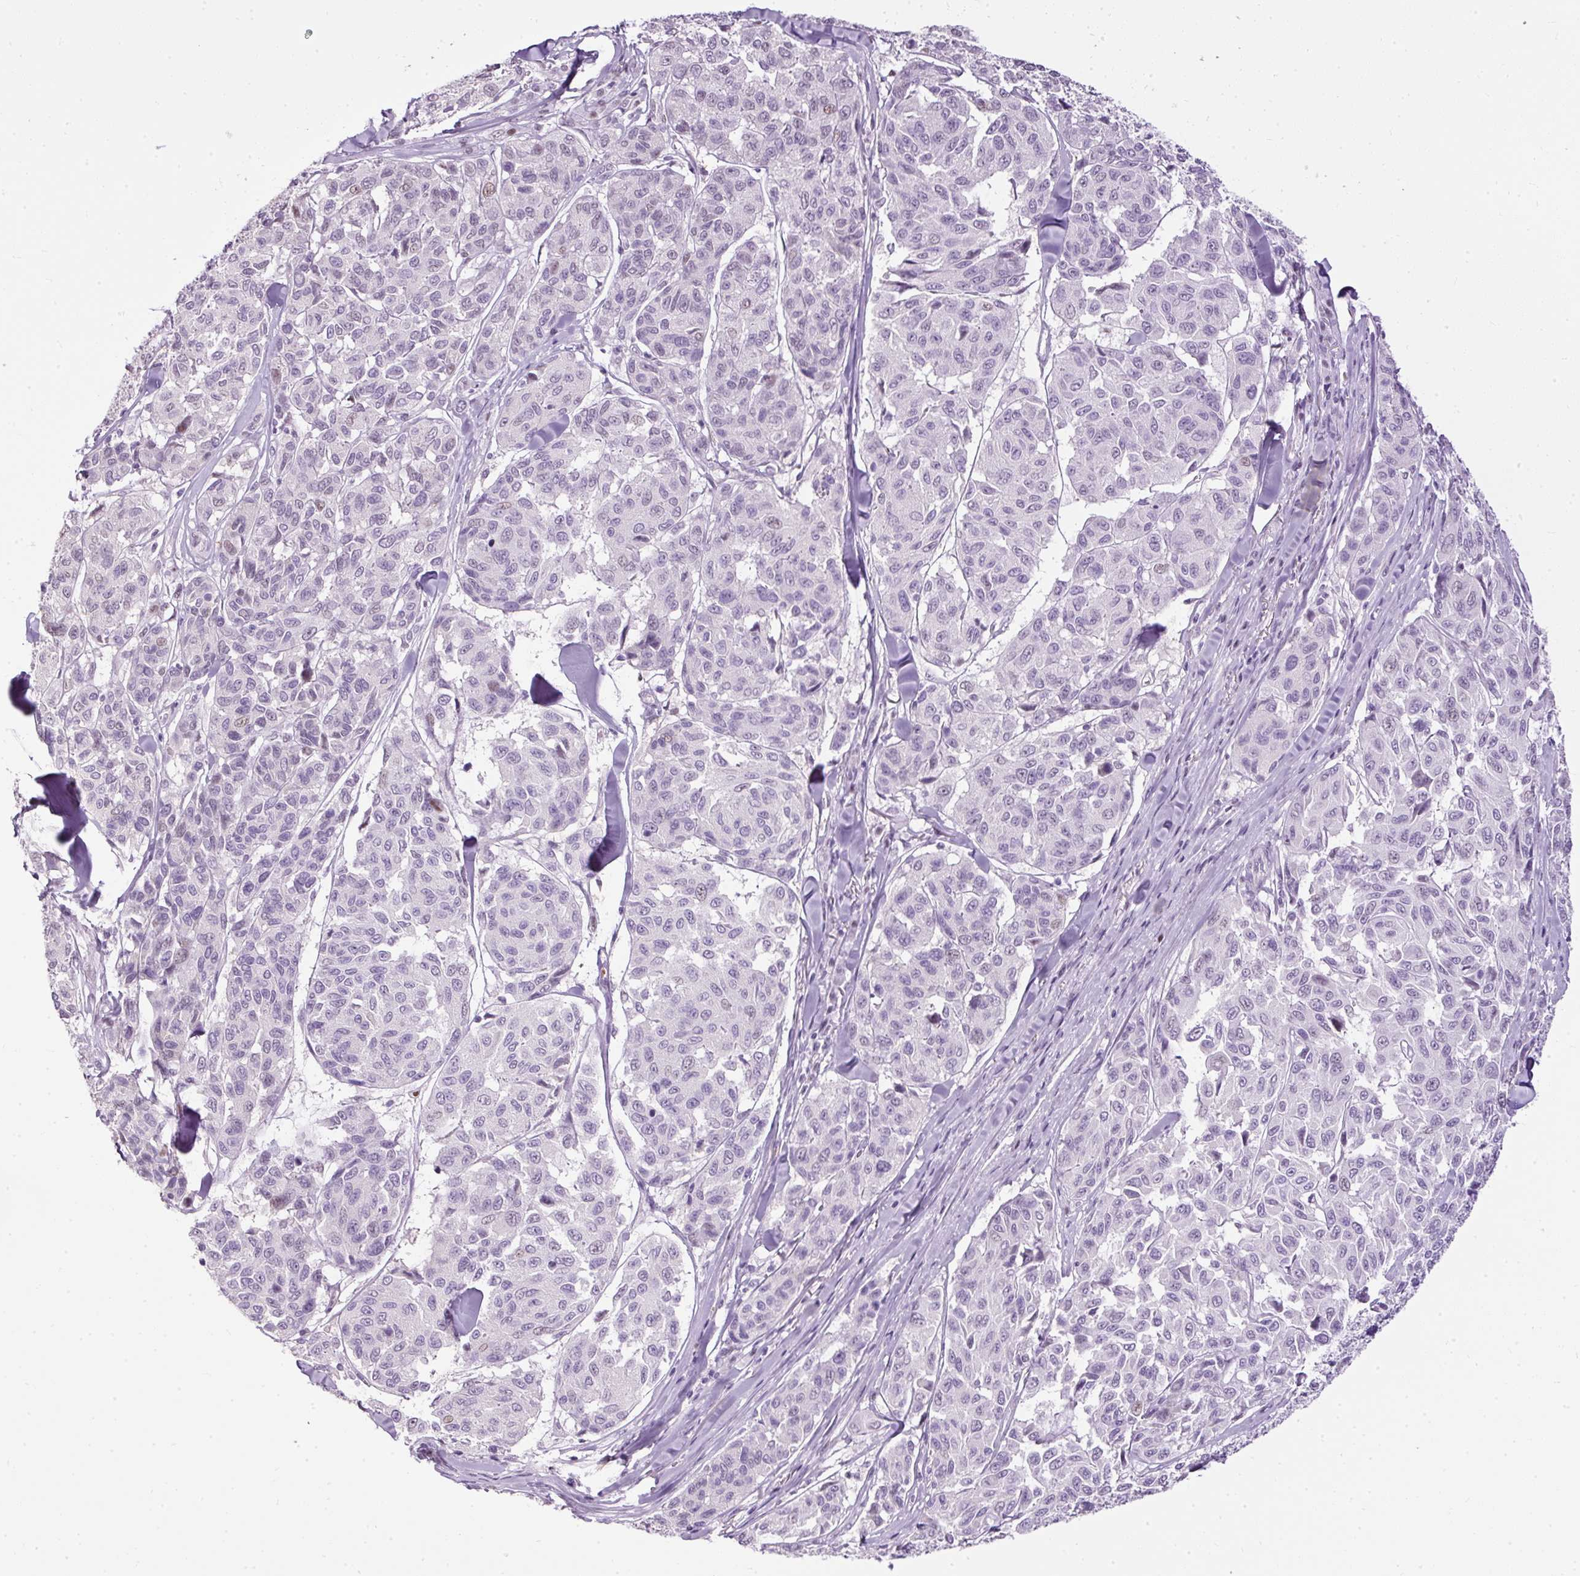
{"staining": {"intensity": "weak", "quantity": "<25%", "location": "nuclear"}, "tissue": "melanoma", "cell_type": "Tumor cells", "image_type": "cancer", "snomed": [{"axis": "morphology", "description": "Malignant melanoma, NOS"}, {"axis": "topography", "description": "Skin"}], "caption": "Tumor cells are negative for protein expression in human malignant melanoma. Brightfield microscopy of immunohistochemistry (IHC) stained with DAB (brown) and hematoxylin (blue), captured at high magnification.", "gene": "PDE6B", "patient": {"sex": "female", "age": 66}}